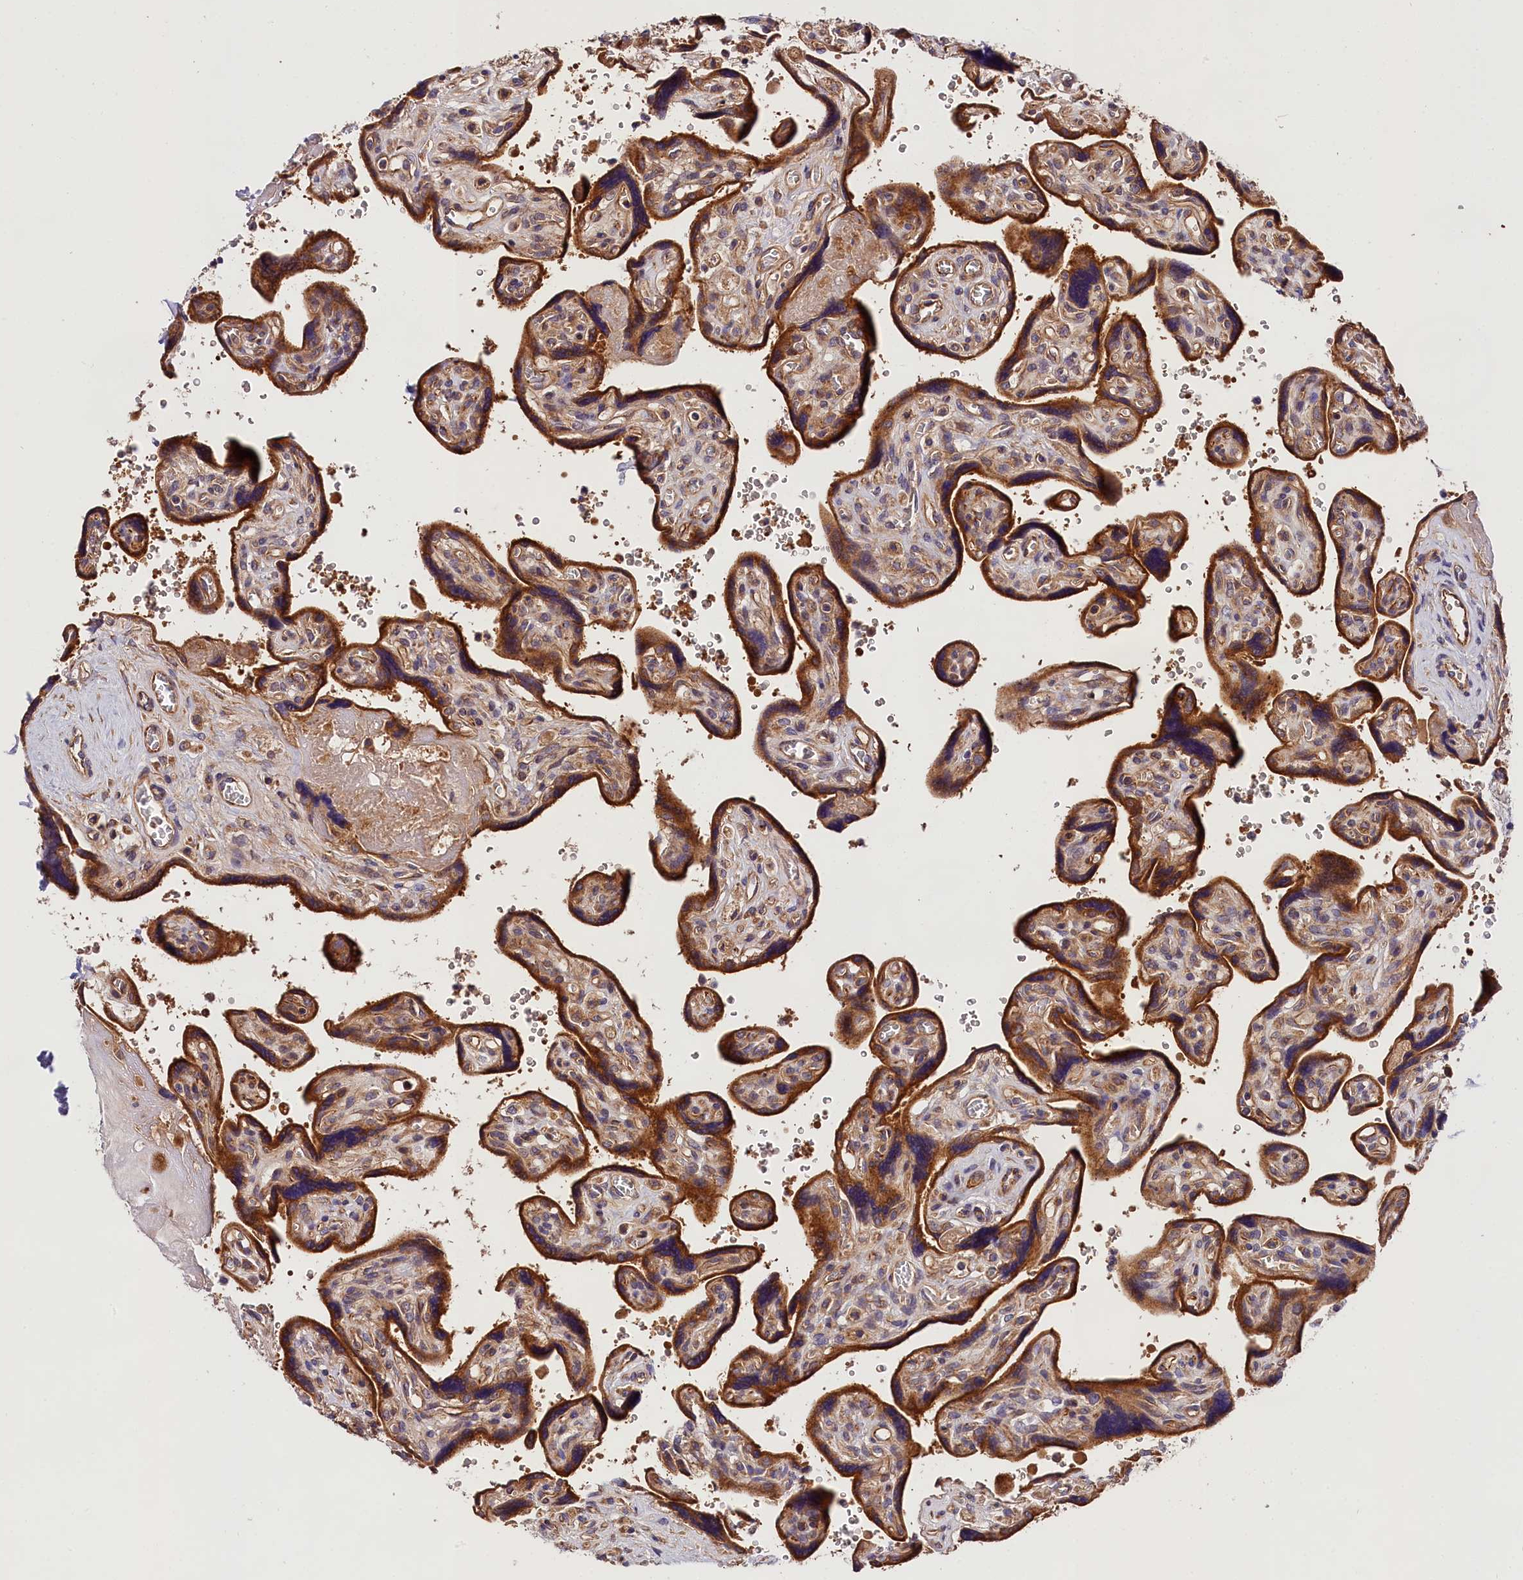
{"staining": {"intensity": "moderate", "quantity": ">75%", "location": "cytoplasmic/membranous"}, "tissue": "placenta", "cell_type": "Trophoblastic cells", "image_type": "normal", "snomed": [{"axis": "morphology", "description": "Normal tissue, NOS"}, {"axis": "topography", "description": "Placenta"}], "caption": "Moderate cytoplasmic/membranous expression for a protein is identified in about >75% of trophoblastic cells of normal placenta using IHC.", "gene": "SPG11", "patient": {"sex": "female", "age": 39}}